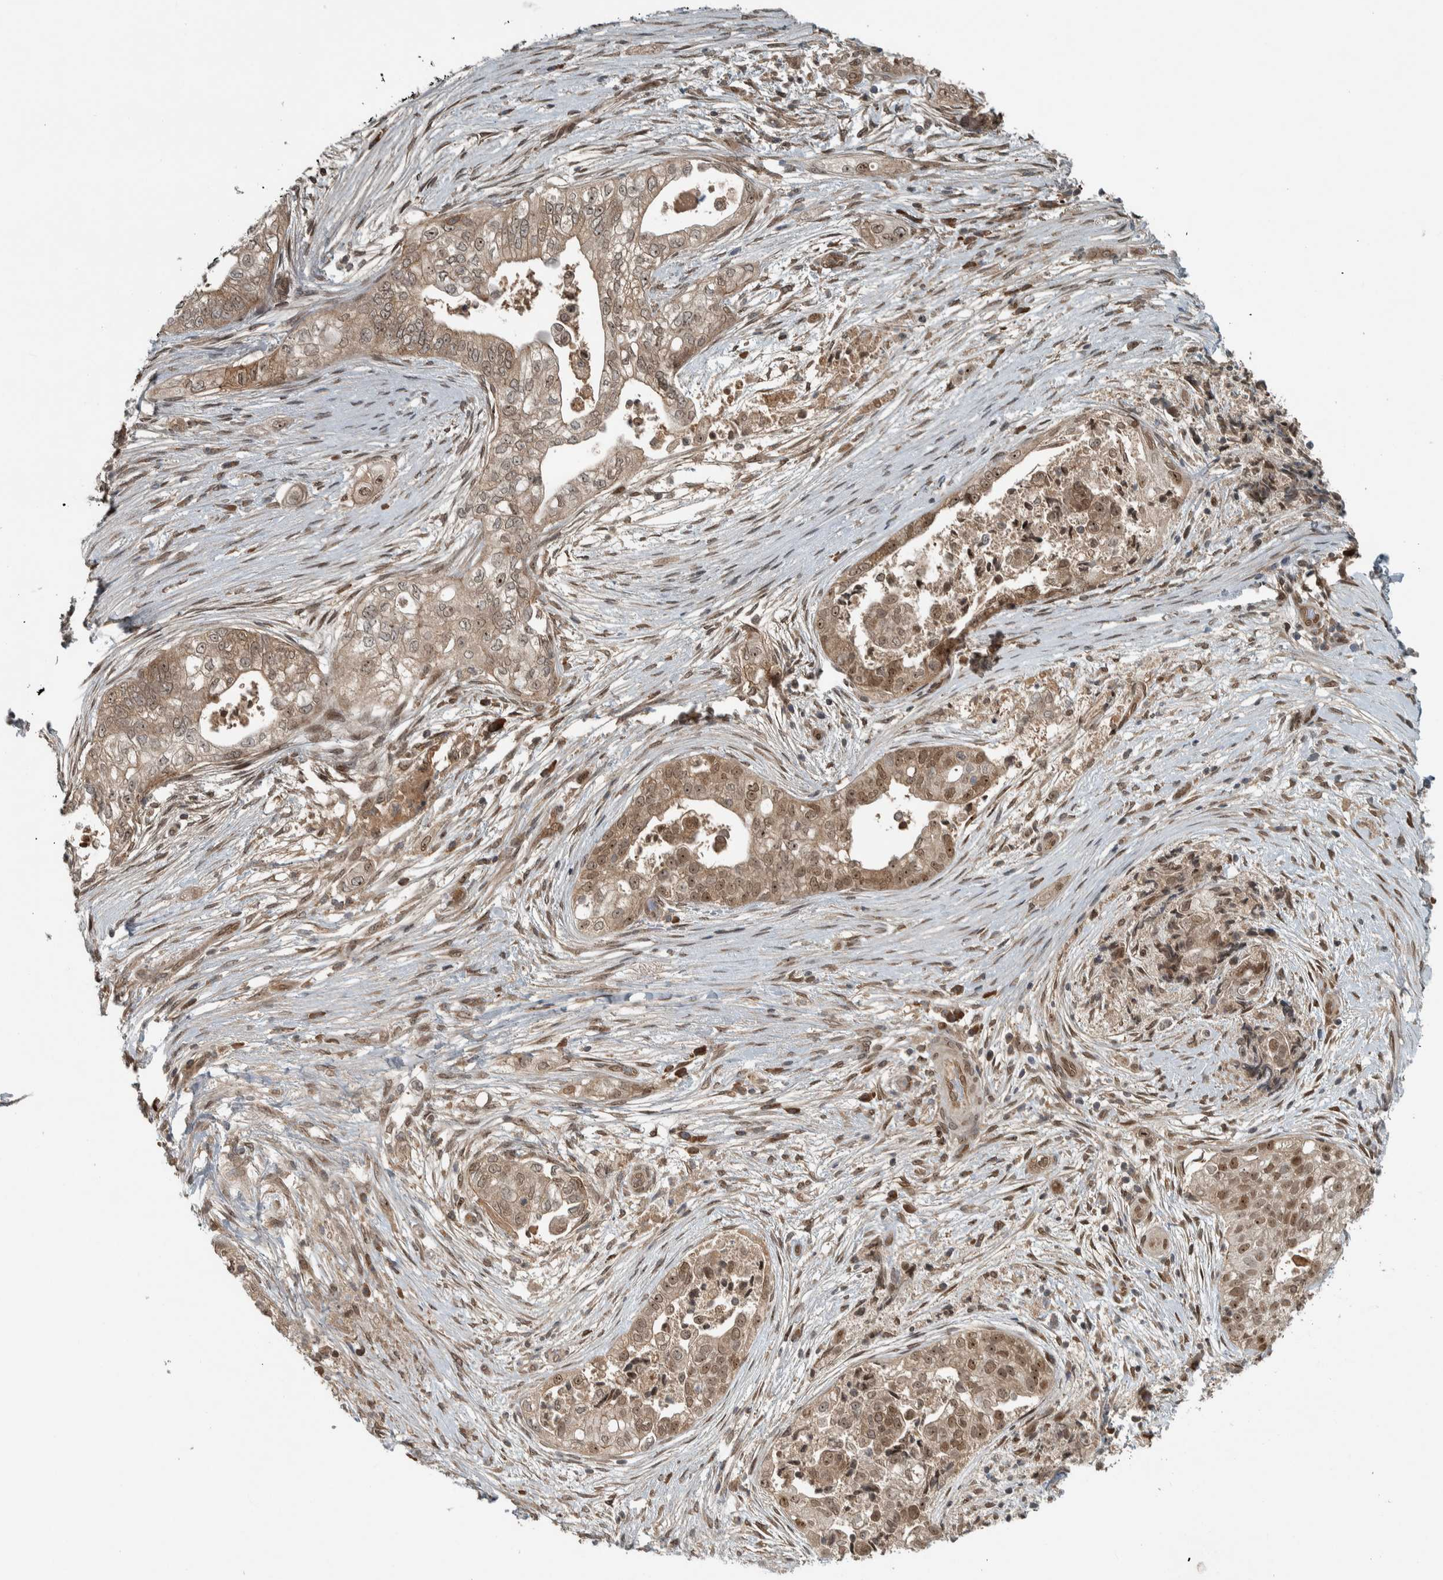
{"staining": {"intensity": "moderate", "quantity": ">75%", "location": "cytoplasmic/membranous,nuclear"}, "tissue": "pancreatic cancer", "cell_type": "Tumor cells", "image_type": "cancer", "snomed": [{"axis": "morphology", "description": "Adenocarcinoma, NOS"}, {"axis": "topography", "description": "Pancreas"}], "caption": "Pancreatic cancer (adenocarcinoma) was stained to show a protein in brown. There is medium levels of moderate cytoplasmic/membranous and nuclear positivity in about >75% of tumor cells.", "gene": "XPO5", "patient": {"sex": "male", "age": 72}}